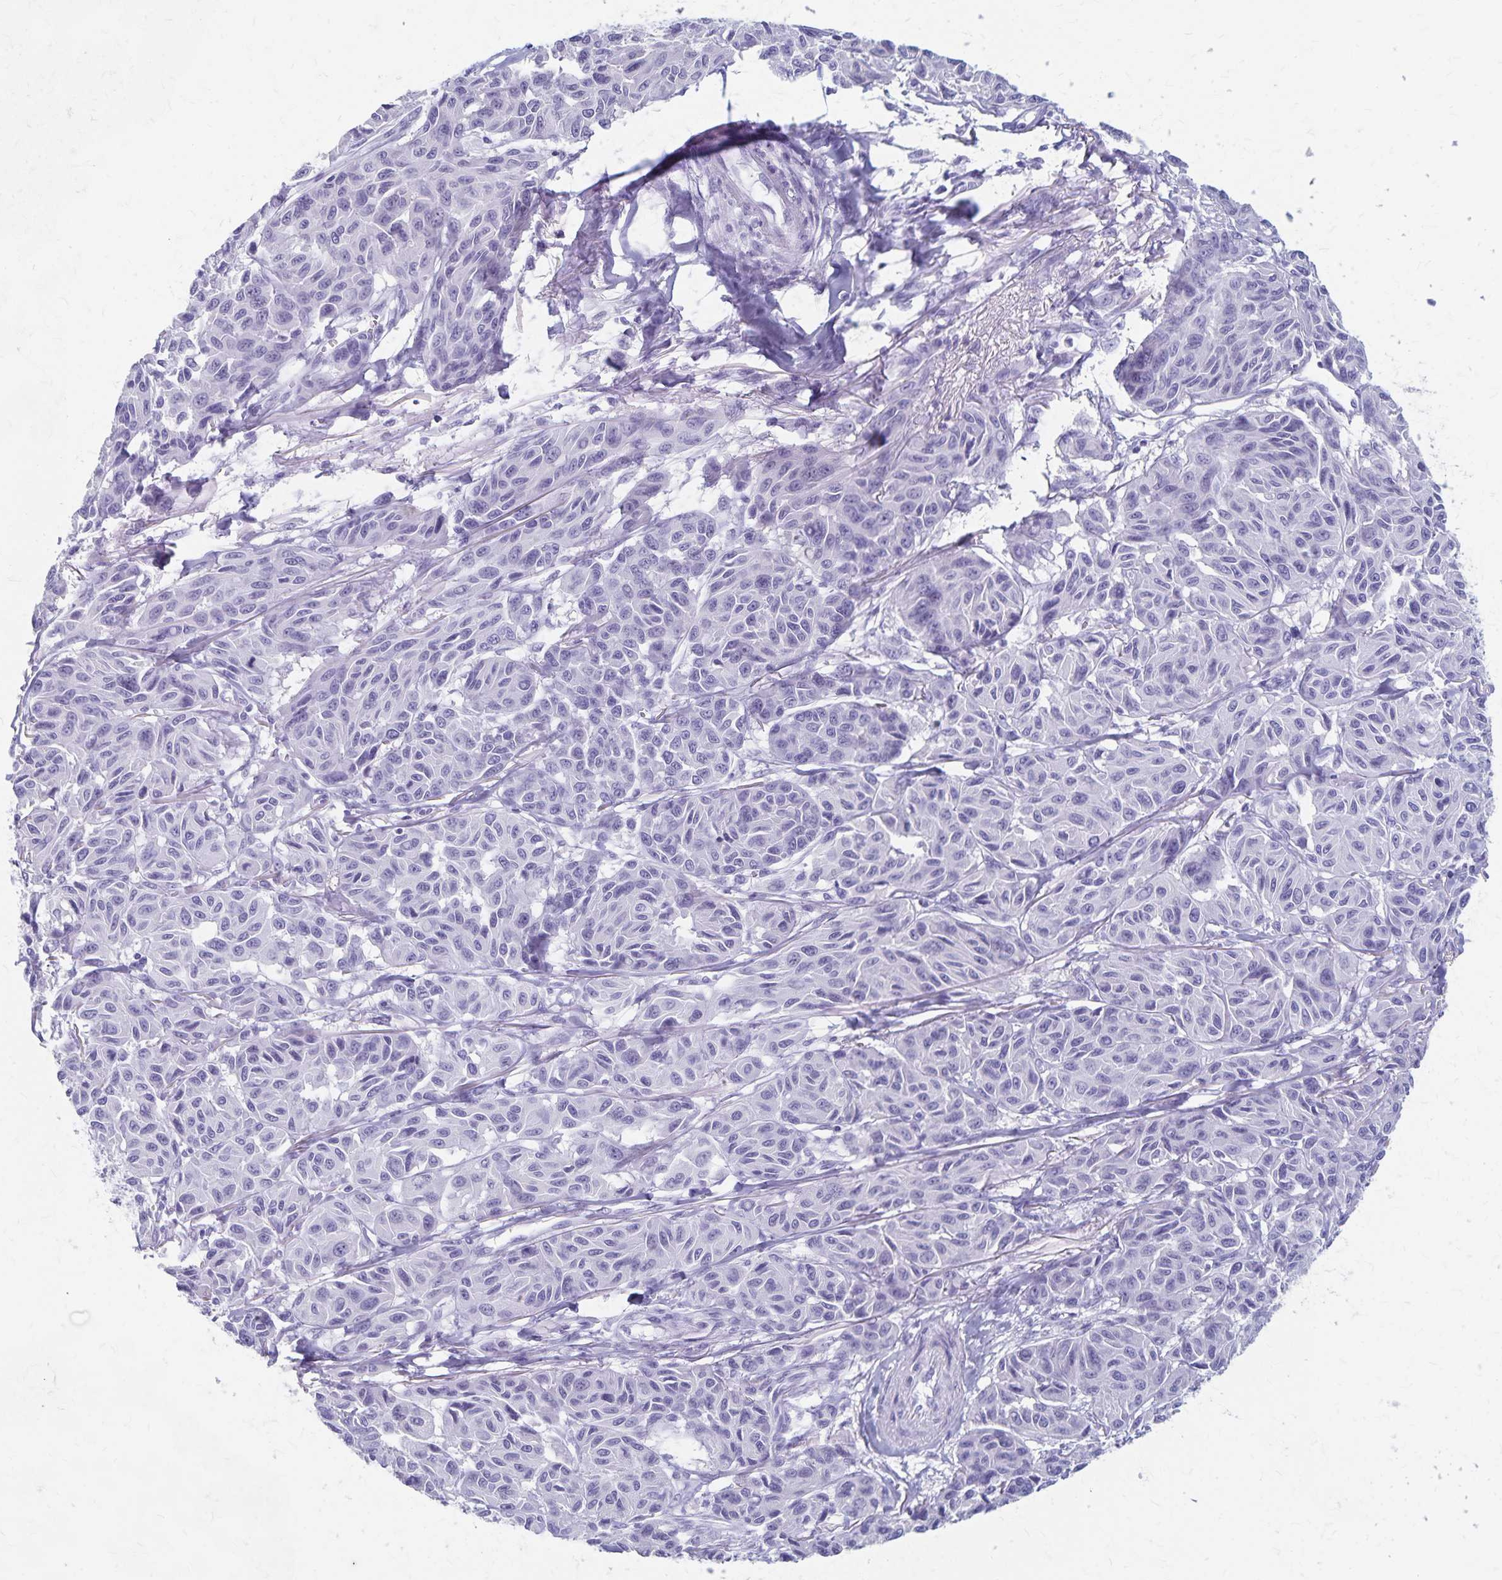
{"staining": {"intensity": "negative", "quantity": "none", "location": "none"}, "tissue": "melanoma", "cell_type": "Tumor cells", "image_type": "cancer", "snomed": [{"axis": "morphology", "description": "Malignant melanoma, NOS"}, {"axis": "topography", "description": "Skin"}], "caption": "Protein analysis of malignant melanoma demonstrates no significant expression in tumor cells.", "gene": "GPBAR1", "patient": {"sex": "female", "age": 66}}